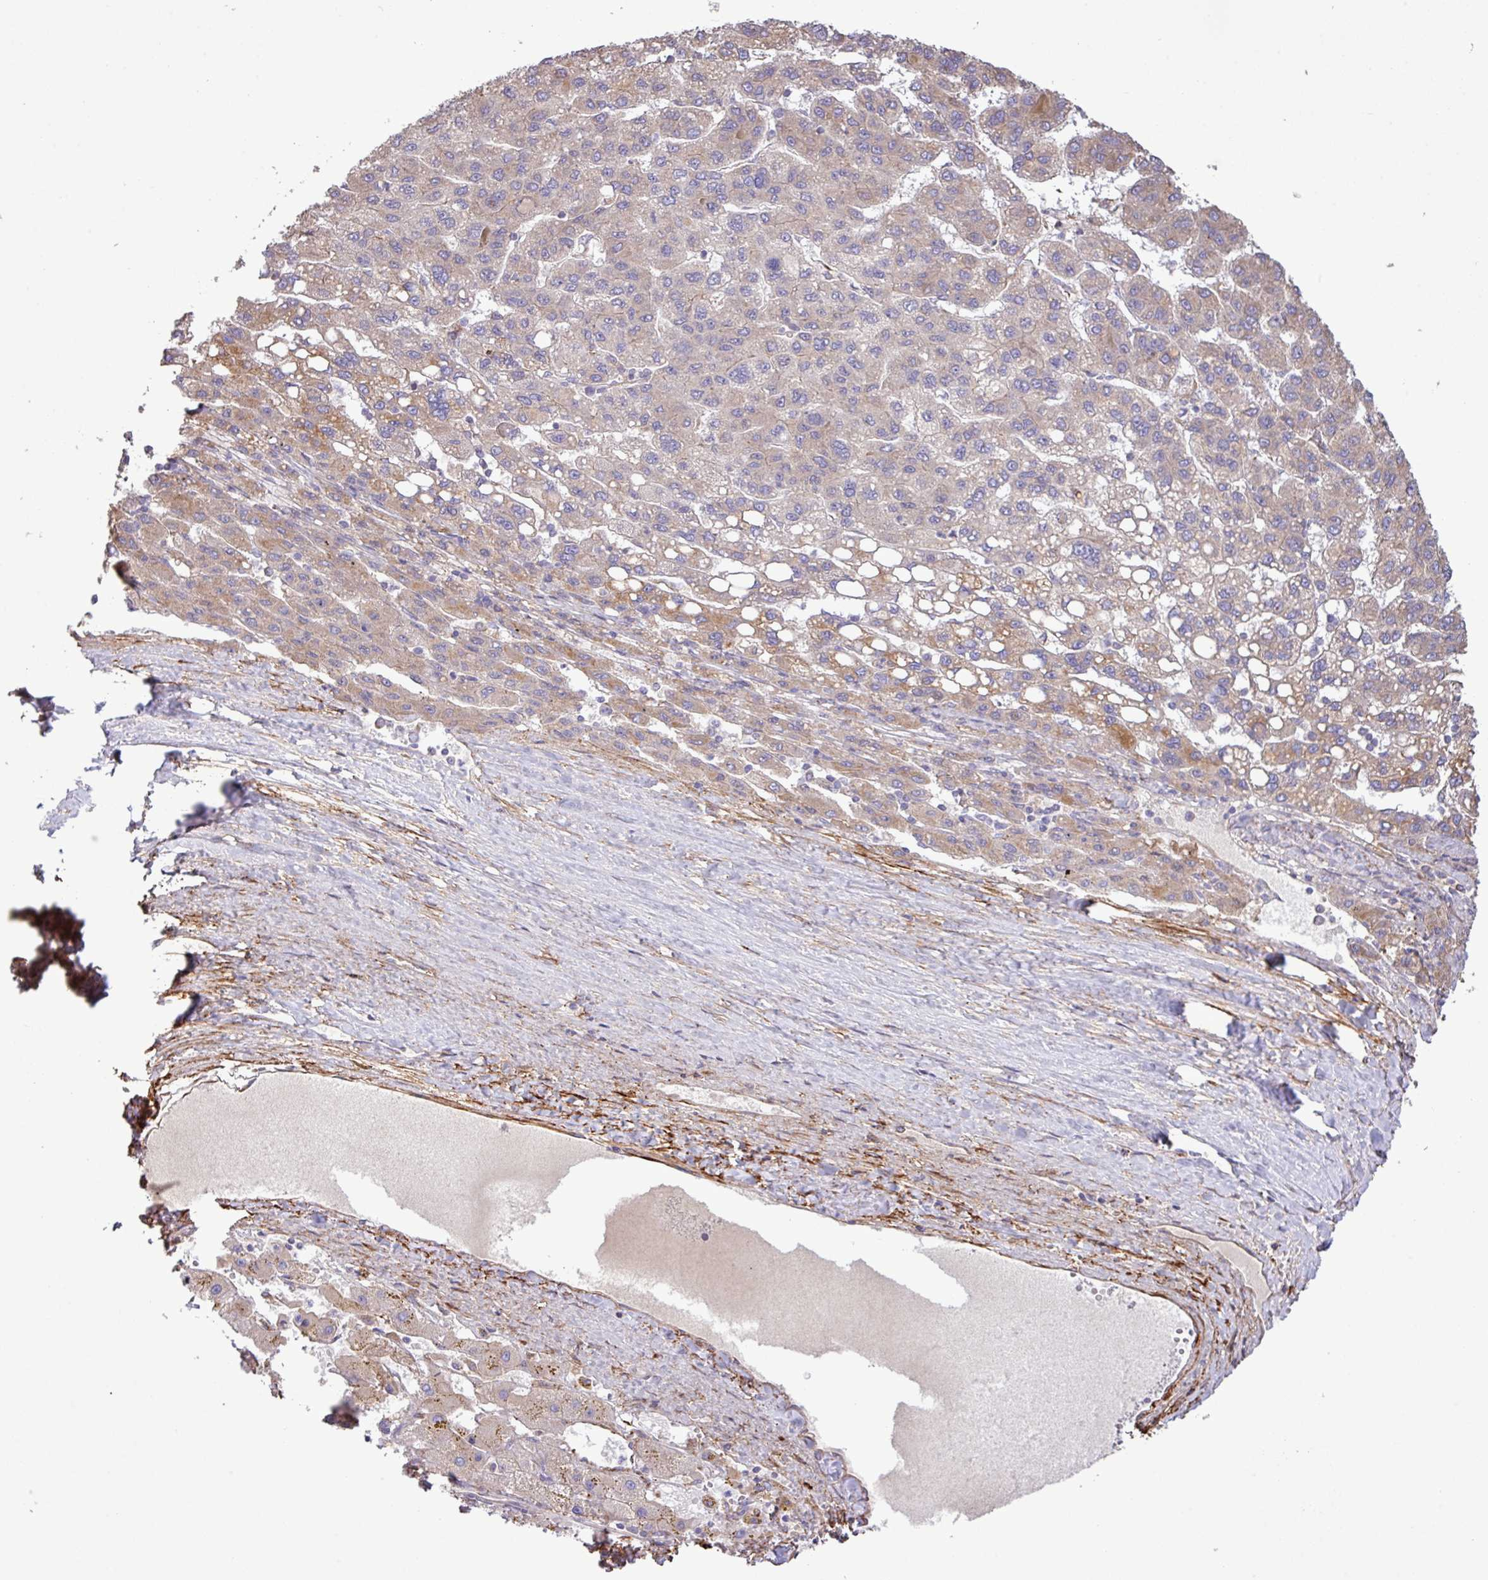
{"staining": {"intensity": "moderate", "quantity": "25%-75%", "location": "cytoplasmic/membranous"}, "tissue": "liver cancer", "cell_type": "Tumor cells", "image_type": "cancer", "snomed": [{"axis": "morphology", "description": "Carcinoma, Hepatocellular, NOS"}, {"axis": "topography", "description": "Liver"}], "caption": "IHC photomicrograph of neoplastic tissue: liver cancer stained using immunohistochemistry (IHC) reveals medium levels of moderate protein expression localized specifically in the cytoplasmic/membranous of tumor cells, appearing as a cytoplasmic/membranous brown color.", "gene": "MEGF6", "patient": {"sex": "female", "age": 82}}